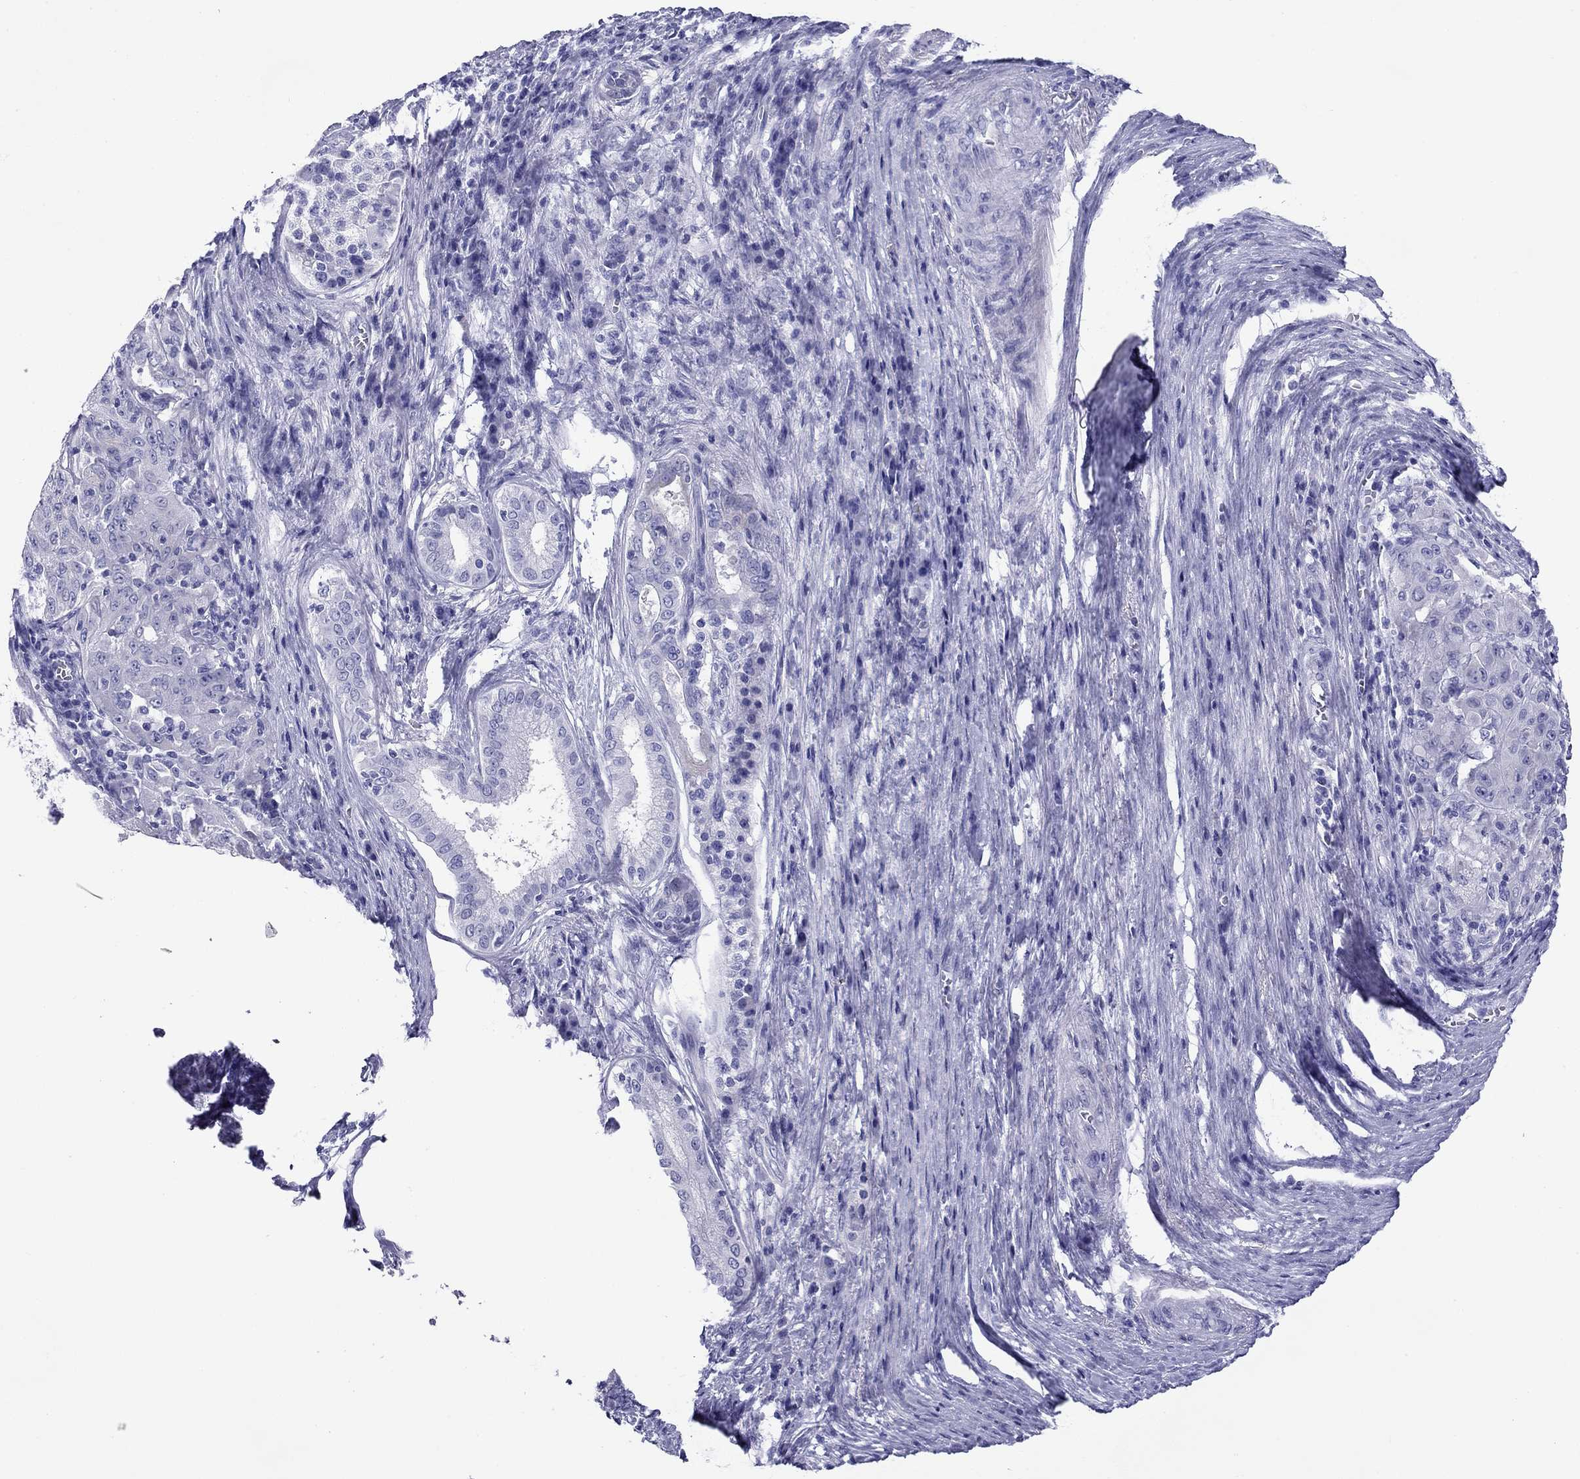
{"staining": {"intensity": "negative", "quantity": "none", "location": "none"}, "tissue": "pancreatic cancer", "cell_type": "Tumor cells", "image_type": "cancer", "snomed": [{"axis": "morphology", "description": "Adenocarcinoma, NOS"}, {"axis": "topography", "description": "Pancreas"}], "caption": "DAB immunohistochemical staining of human pancreatic cancer reveals no significant staining in tumor cells. The staining is performed using DAB (3,3'-diaminobenzidine) brown chromogen with nuclei counter-stained in using hematoxylin.", "gene": "CMYA5", "patient": {"sex": "male", "age": 63}}